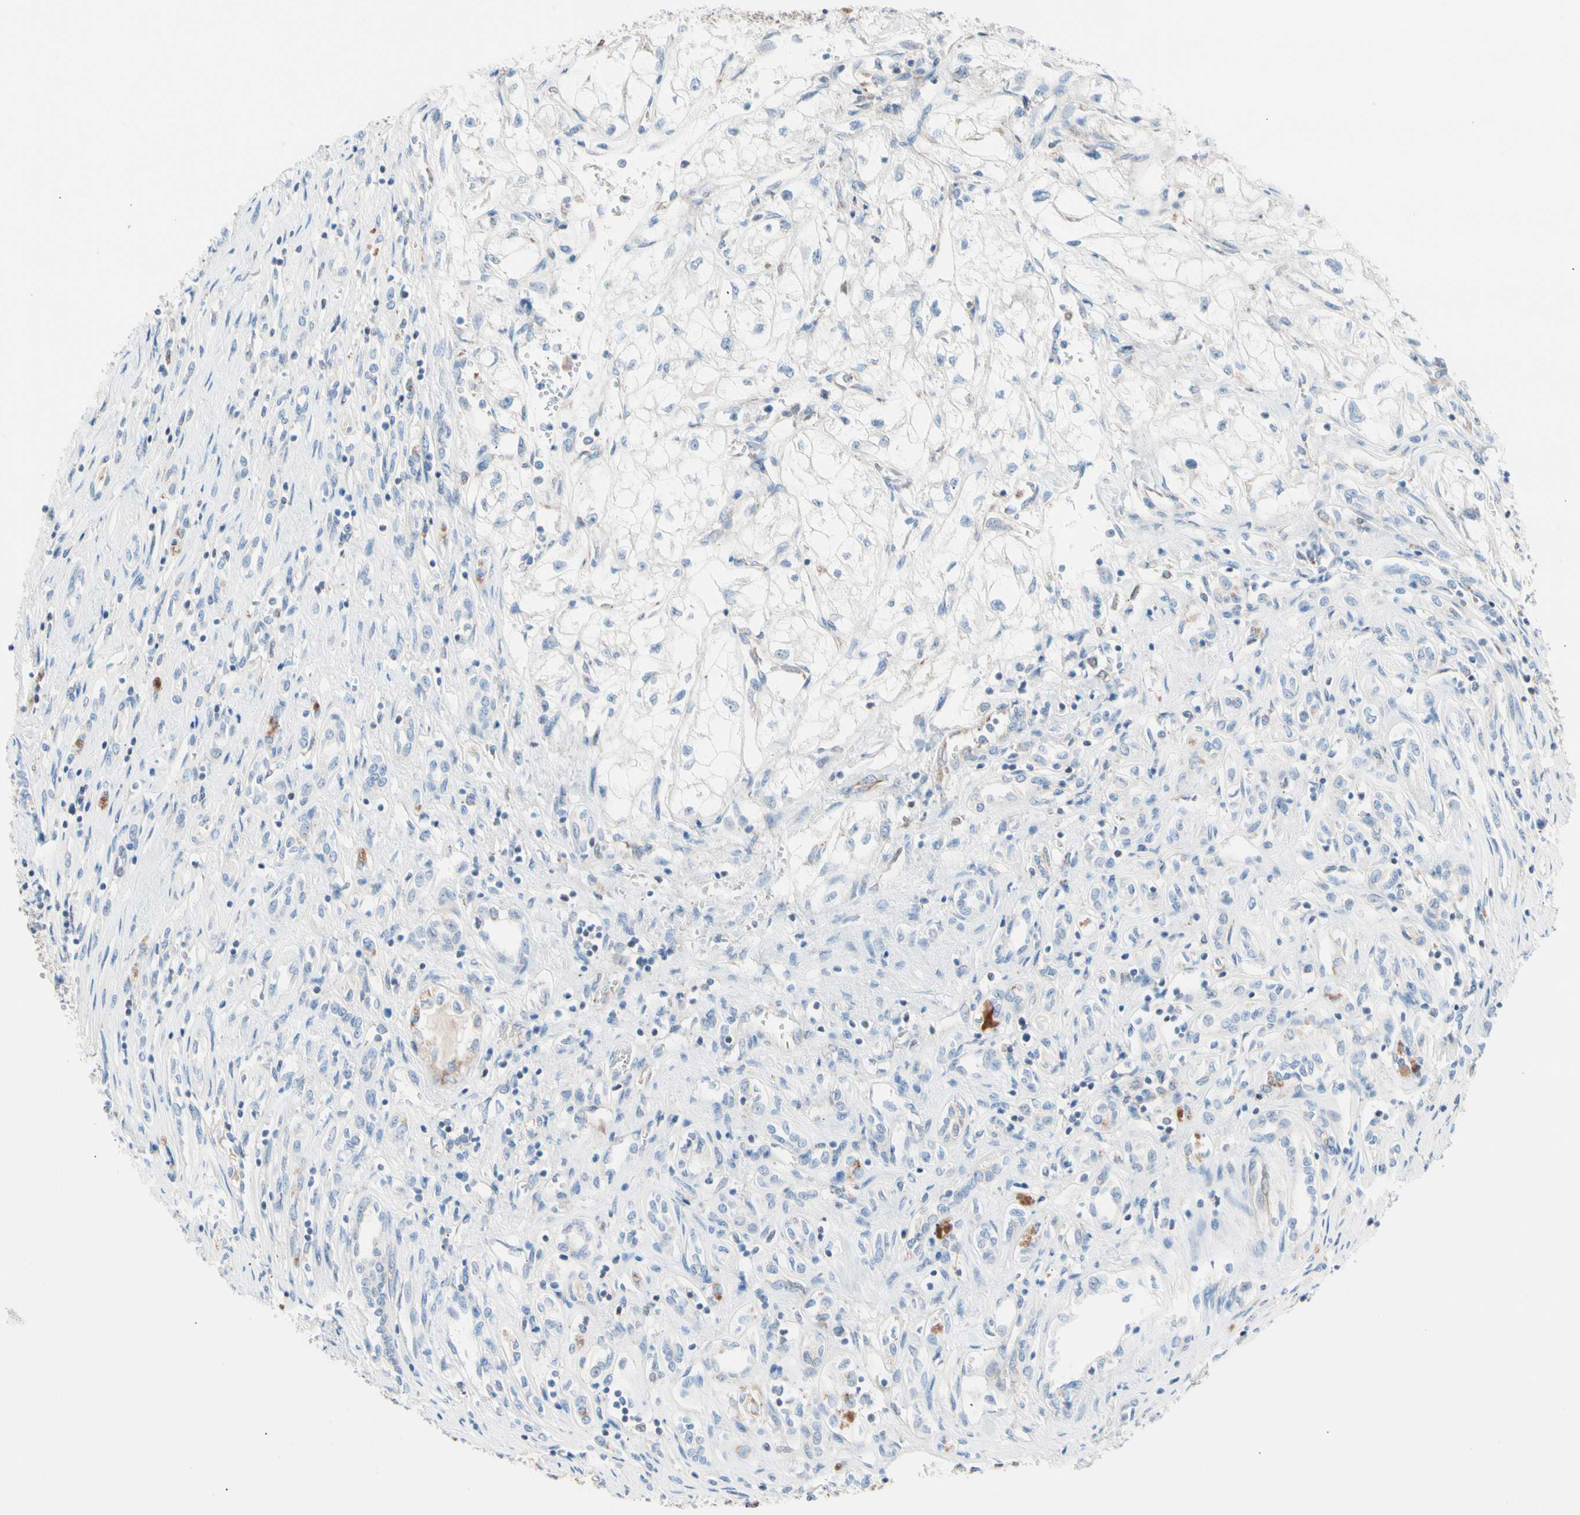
{"staining": {"intensity": "negative", "quantity": "none", "location": "none"}, "tissue": "renal cancer", "cell_type": "Tumor cells", "image_type": "cancer", "snomed": [{"axis": "morphology", "description": "Adenocarcinoma, NOS"}, {"axis": "topography", "description": "Kidney"}], "caption": "Image shows no significant protein staining in tumor cells of renal adenocarcinoma.", "gene": "HK1", "patient": {"sex": "female", "age": 70}}